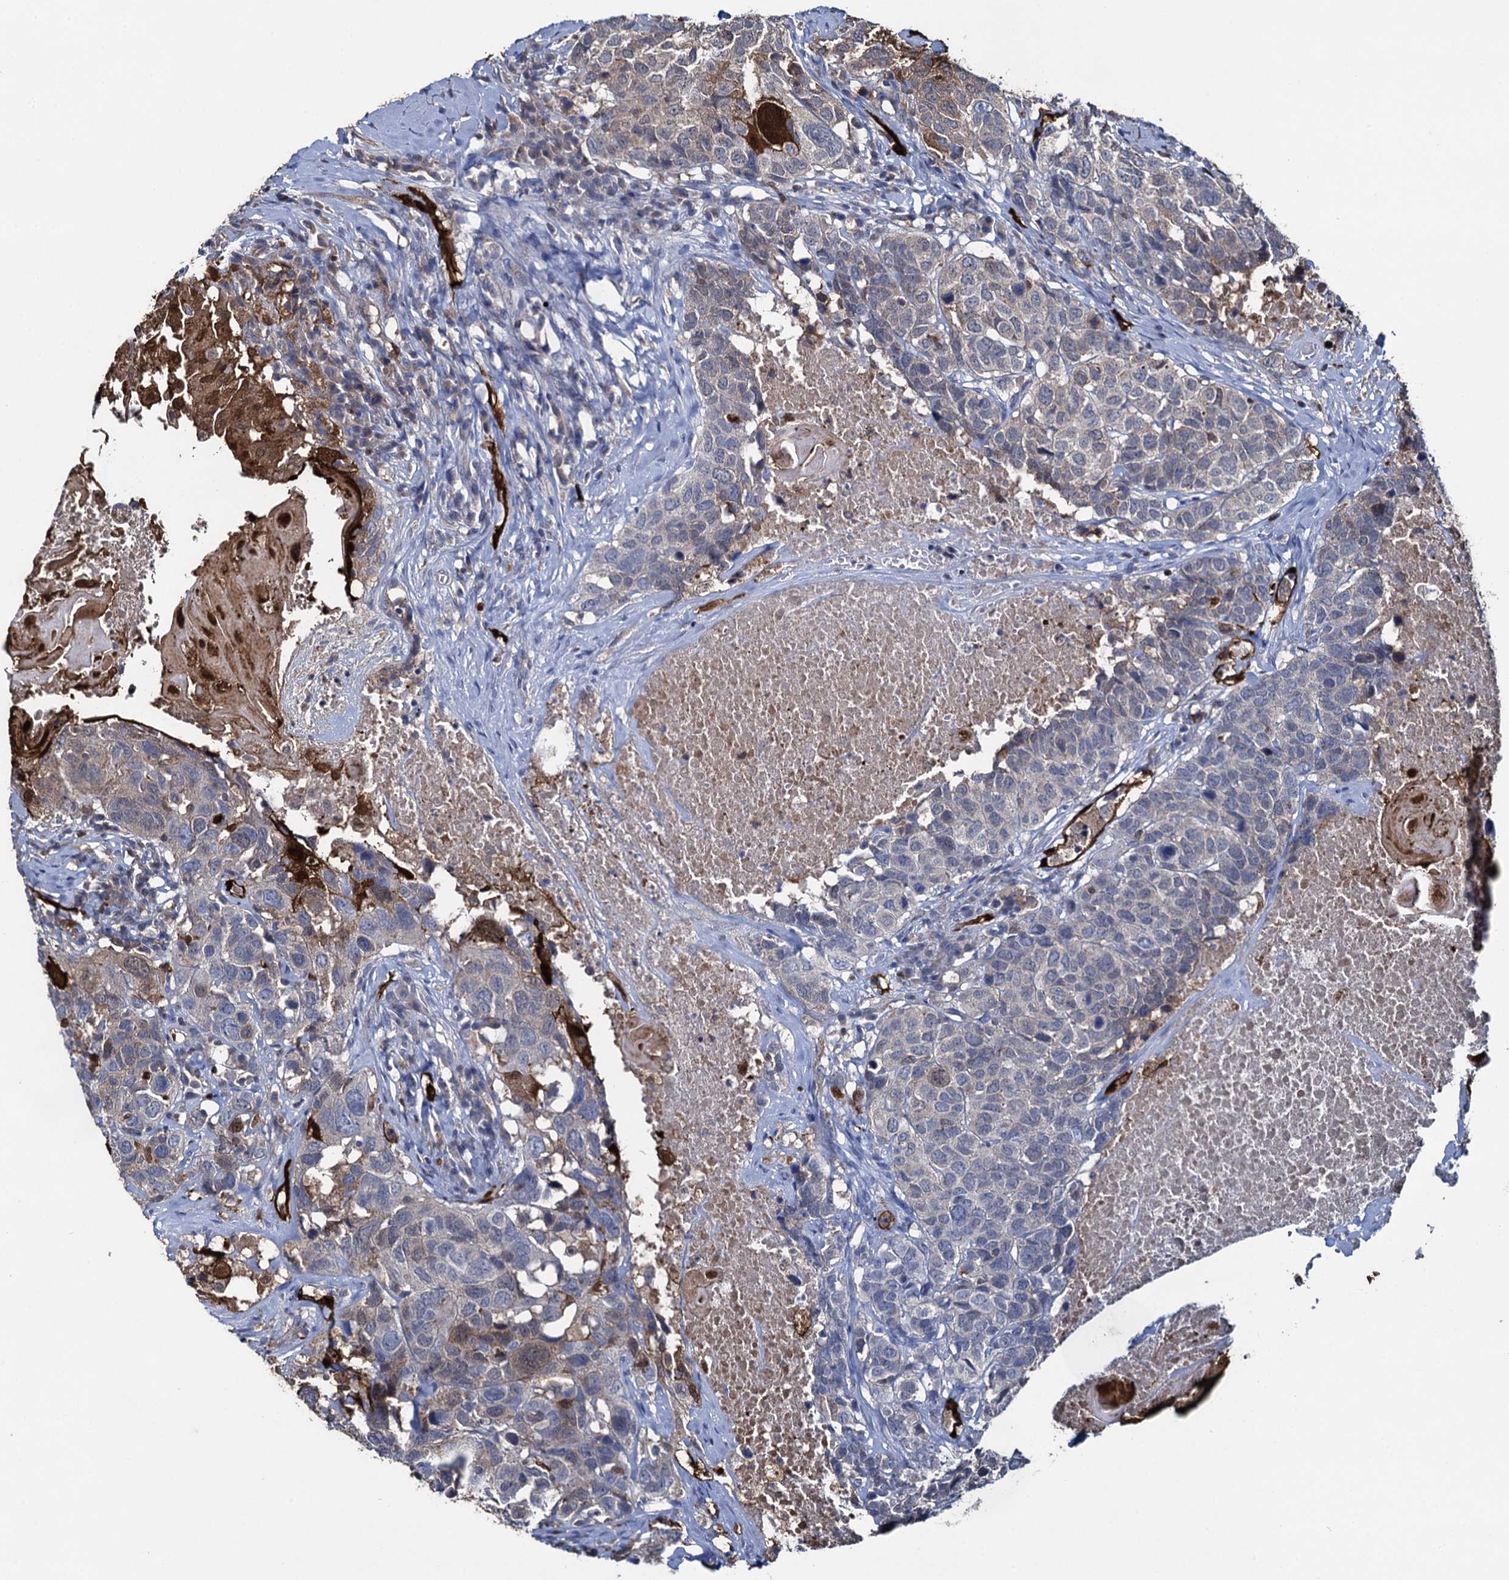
{"staining": {"intensity": "strong", "quantity": "<25%", "location": "cytoplasmic/membranous"}, "tissue": "head and neck cancer", "cell_type": "Tumor cells", "image_type": "cancer", "snomed": [{"axis": "morphology", "description": "Squamous cell carcinoma, NOS"}, {"axis": "topography", "description": "Head-Neck"}], "caption": "Strong cytoplasmic/membranous positivity for a protein is identified in approximately <25% of tumor cells of head and neck cancer (squamous cell carcinoma) using immunohistochemistry (IHC).", "gene": "FABP5", "patient": {"sex": "male", "age": 66}}